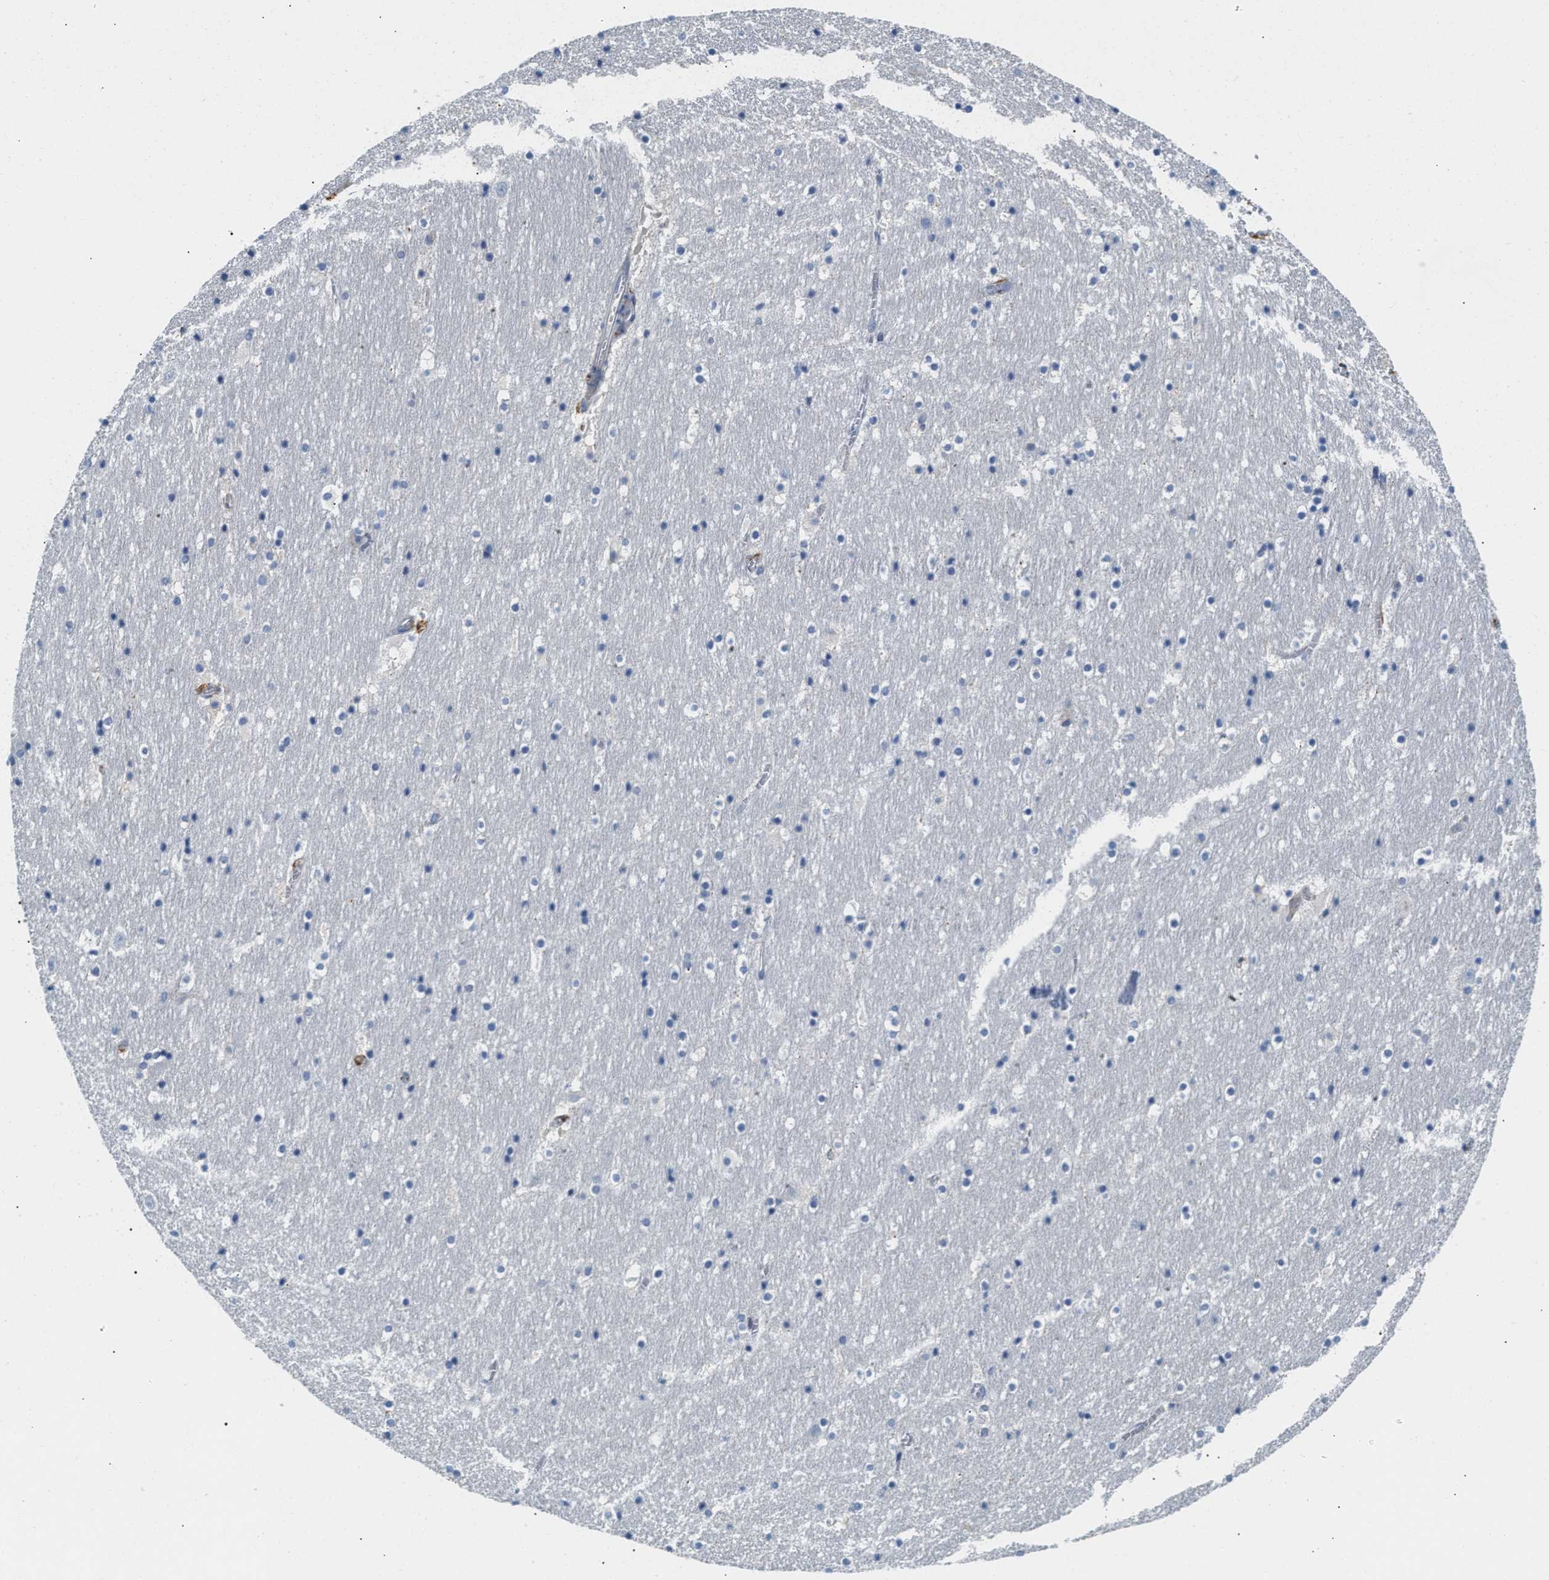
{"staining": {"intensity": "negative", "quantity": "none", "location": "none"}, "tissue": "hippocampus", "cell_type": "Glial cells", "image_type": "normal", "snomed": [{"axis": "morphology", "description": "Normal tissue, NOS"}, {"axis": "topography", "description": "Hippocampus"}], "caption": "Micrograph shows no significant protein staining in glial cells of normal hippocampus. (DAB IHC with hematoxylin counter stain).", "gene": "NSUN7", "patient": {"sex": "male", "age": 45}}